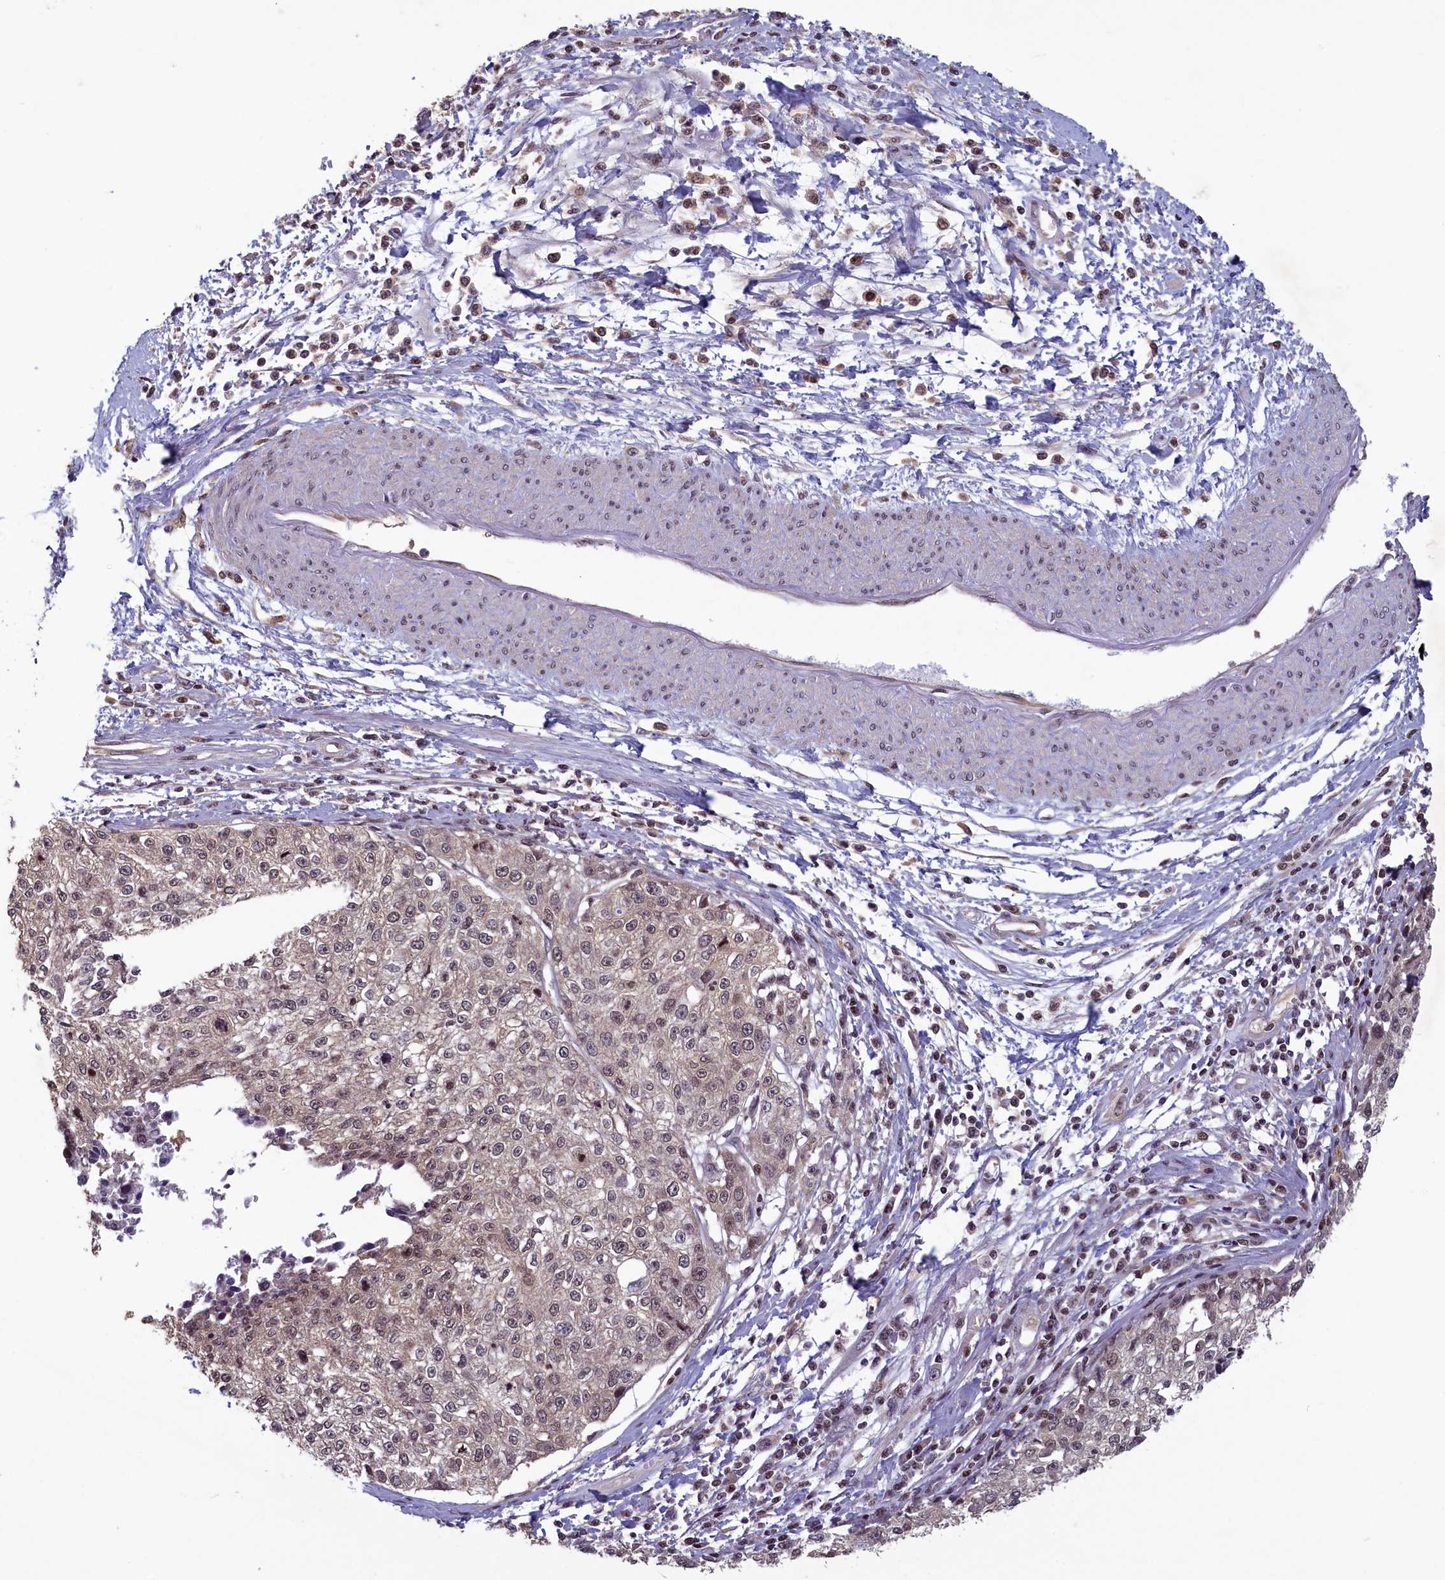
{"staining": {"intensity": "weak", "quantity": "<25%", "location": "nuclear"}, "tissue": "cervical cancer", "cell_type": "Tumor cells", "image_type": "cancer", "snomed": [{"axis": "morphology", "description": "Squamous cell carcinoma, NOS"}, {"axis": "topography", "description": "Cervix"}], "caption": "High power microscopy micrograph of an immunohistochemistry (IHC) micrograph of squamous cell carcinoma (cervical), revealing no significant expression in tumor cells. Brightfield microscopy of immunohistochemistry (IHC) stained with DAB (3,3'-diaminobenzidine) (brown) and hematoxylin (blue), captured at high magnification.", "gene": "NUBP1", "patient": {"sex": "female", "age": 57}}